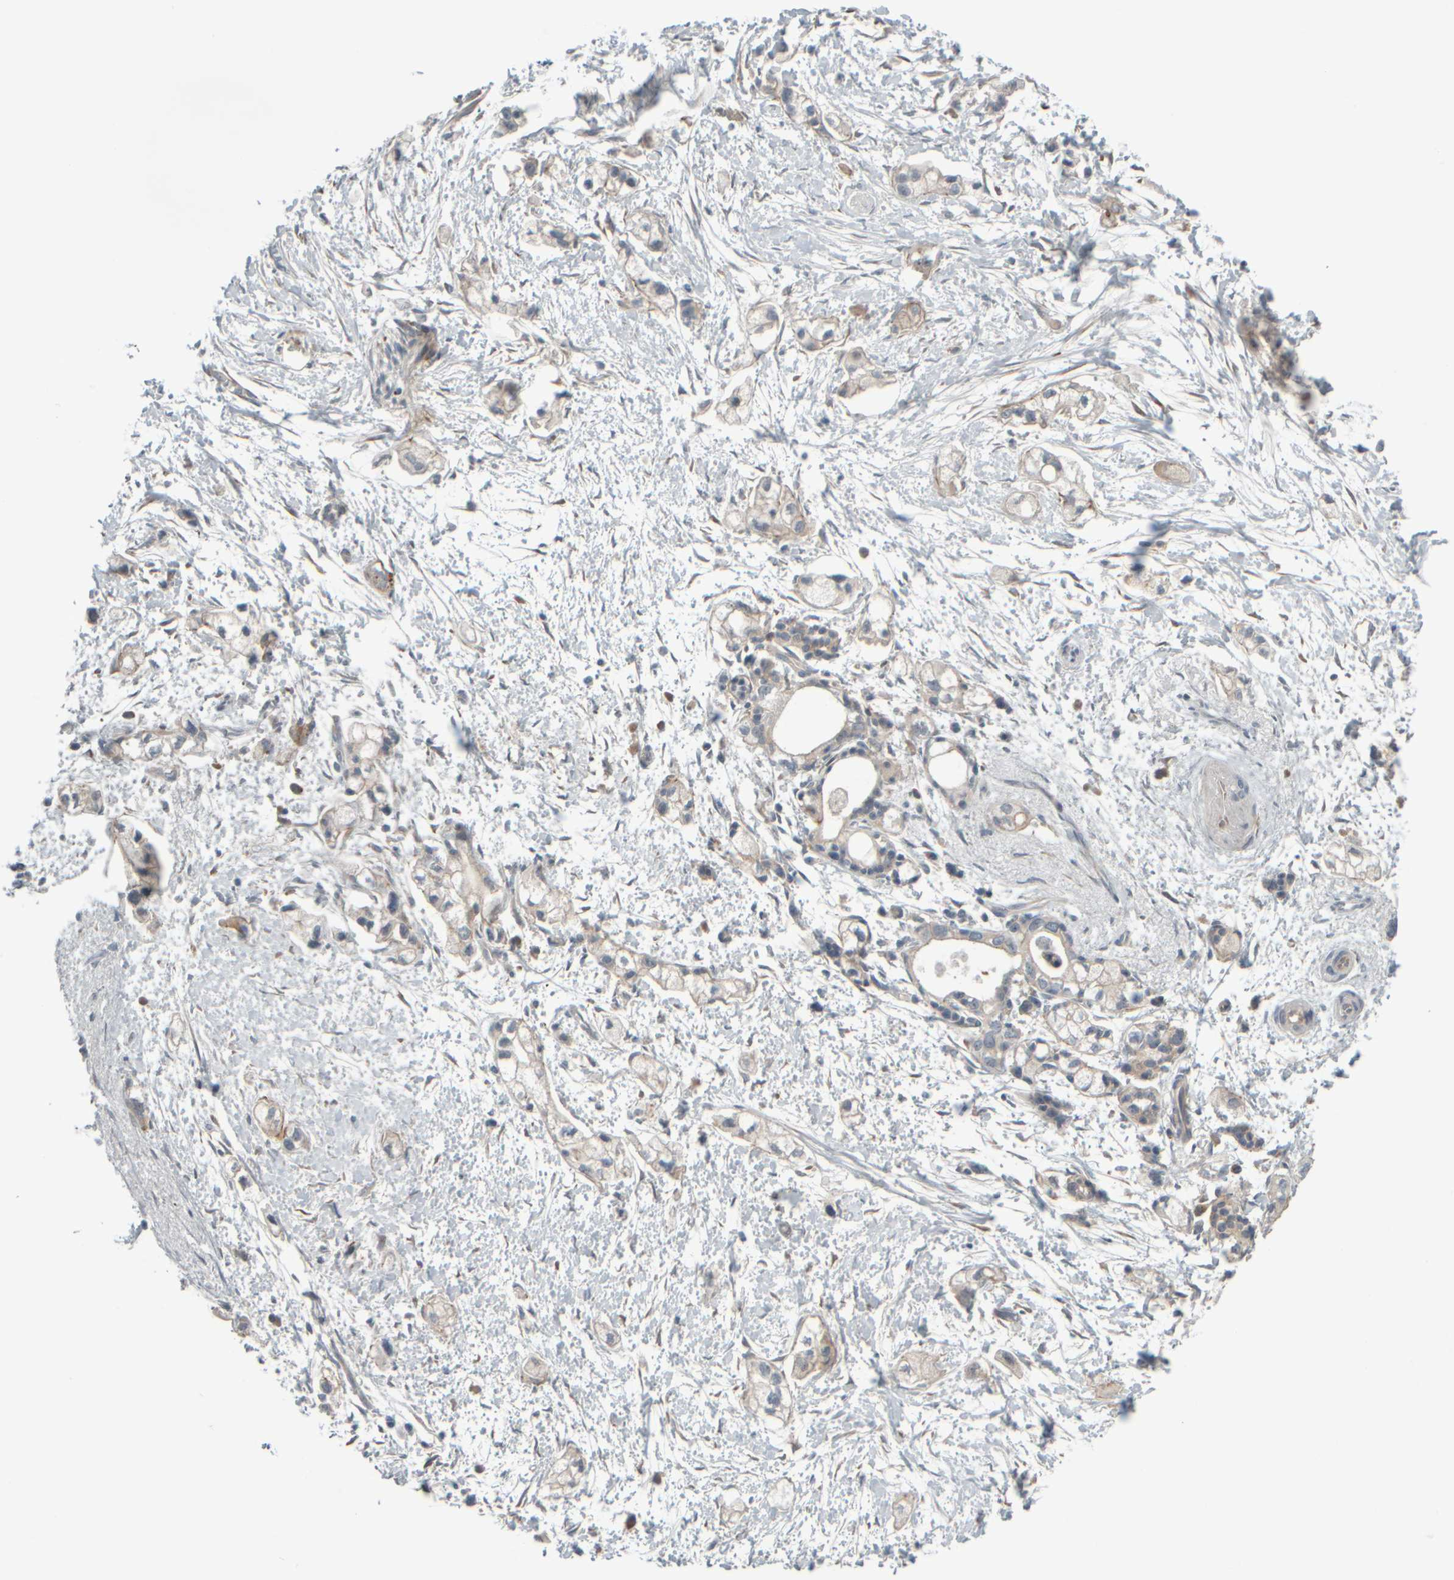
{"staining": {"intensity": "negative", "quantity": "none", "location": "none"}, "tissue": "pancreatic cancer", "cell_type": "Tumor cells", "image_type": "cancer", "snomed": [{"axis": "morphology", "description": "Adenocarcinoma, NOS"}, {"axis": "topography", "description": "Pancreas"}], "caption": "There is no significant positivity in tumor cells of pancreatic cancer.", "gene": "HGS", "patient": {"sex": "male", "age": 74}}